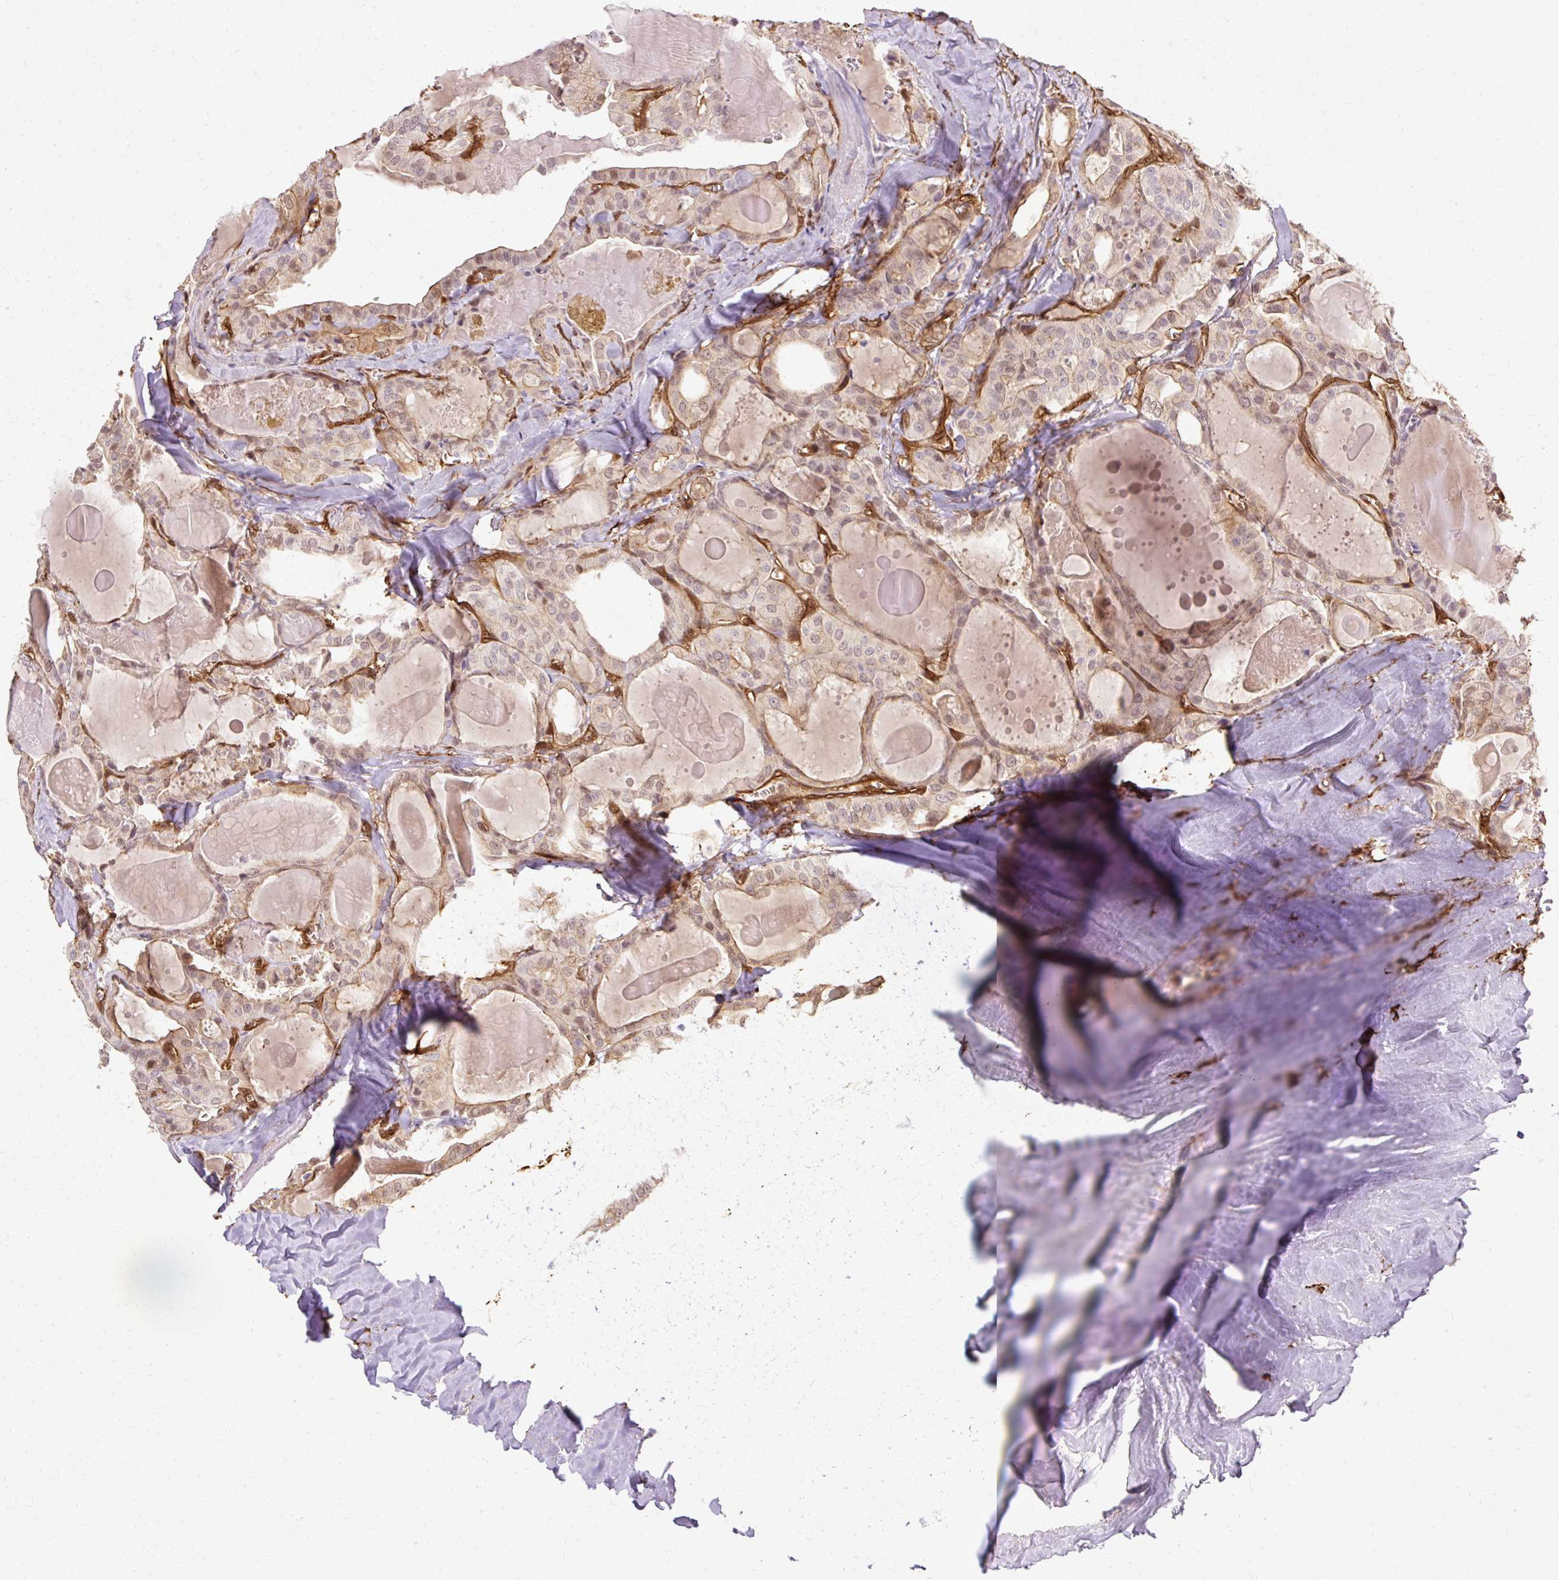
{"staining": {"intensity": "weak", "quantity": "25%-75%", "location": "nuclear"}, "tissue": "thyroid cancer", "cell_type": "Tumor cells", "image_type": "cancer", "snomed": [{"axis": "morphology", "description": "Papillary adenocarcinoma, NOS"}, {"axis": "topography", "description": "Thyroid gland"}], "caption": "Thyroid cancer (papillary adenocarcinoma) stained for a protein exhibits weak nuclear positivity in tumor cells.", "gene": "CNN3", "patient": {"sex": "male", "age": 52}}